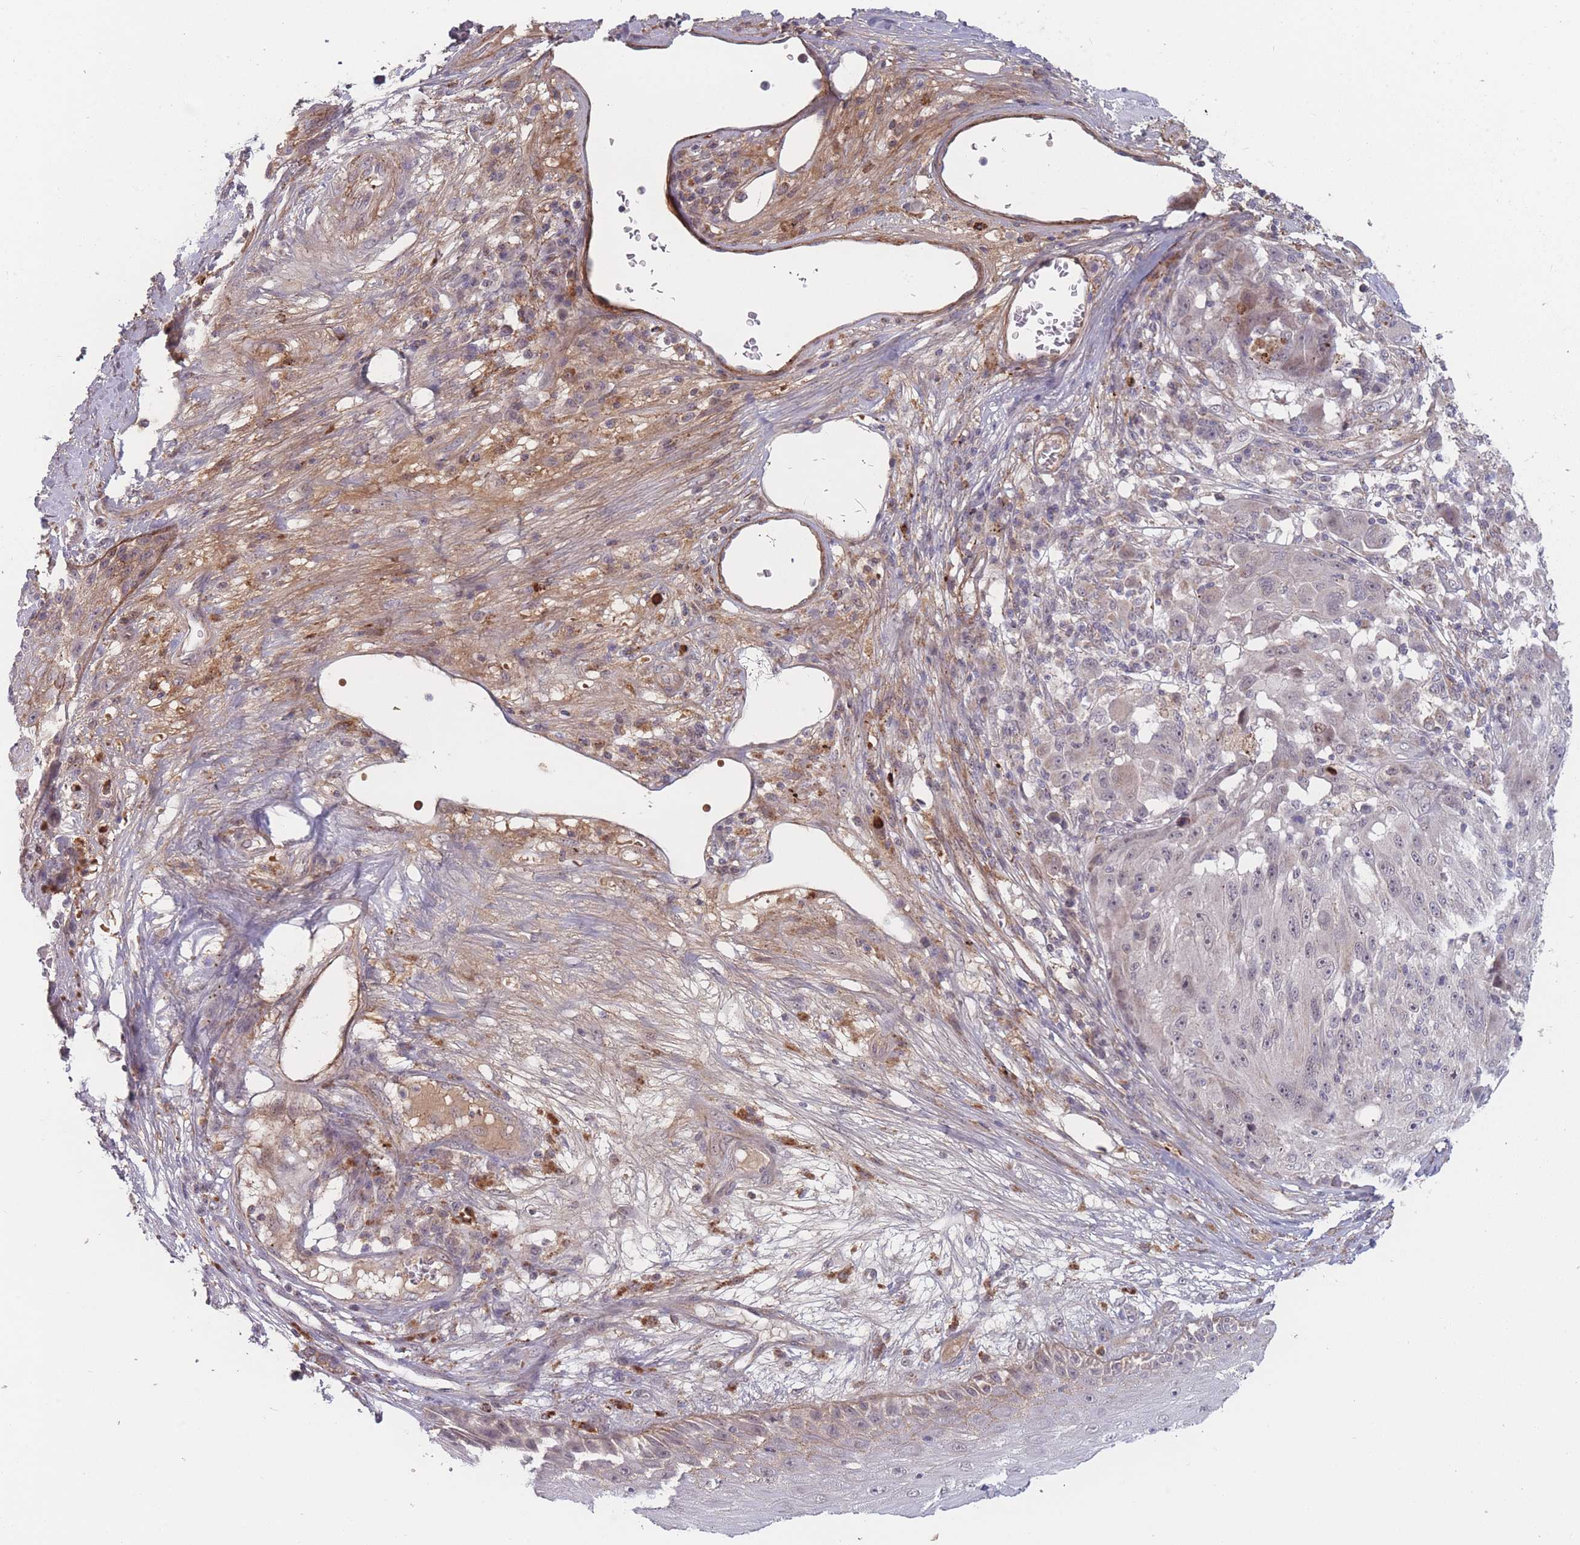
{"staining": {"intensity": "negative", "quantity": "none", "location": "none"}, "tissue": "melanoma", "cell_type": "Tumor cells", "image_type": "cancer", "snomed": [{"axis": "morphology", "description": "Malignant melanoma, NOS"}, {"axis": "topography", "description": "Skin"}], "caption": "Human malignant melanoma stained for a protein using immunohistochemistry (IHC) reveals no expression in tumor cells.", "gene": "TMEM232", "patient": {"sex": "male", "age": 53}}